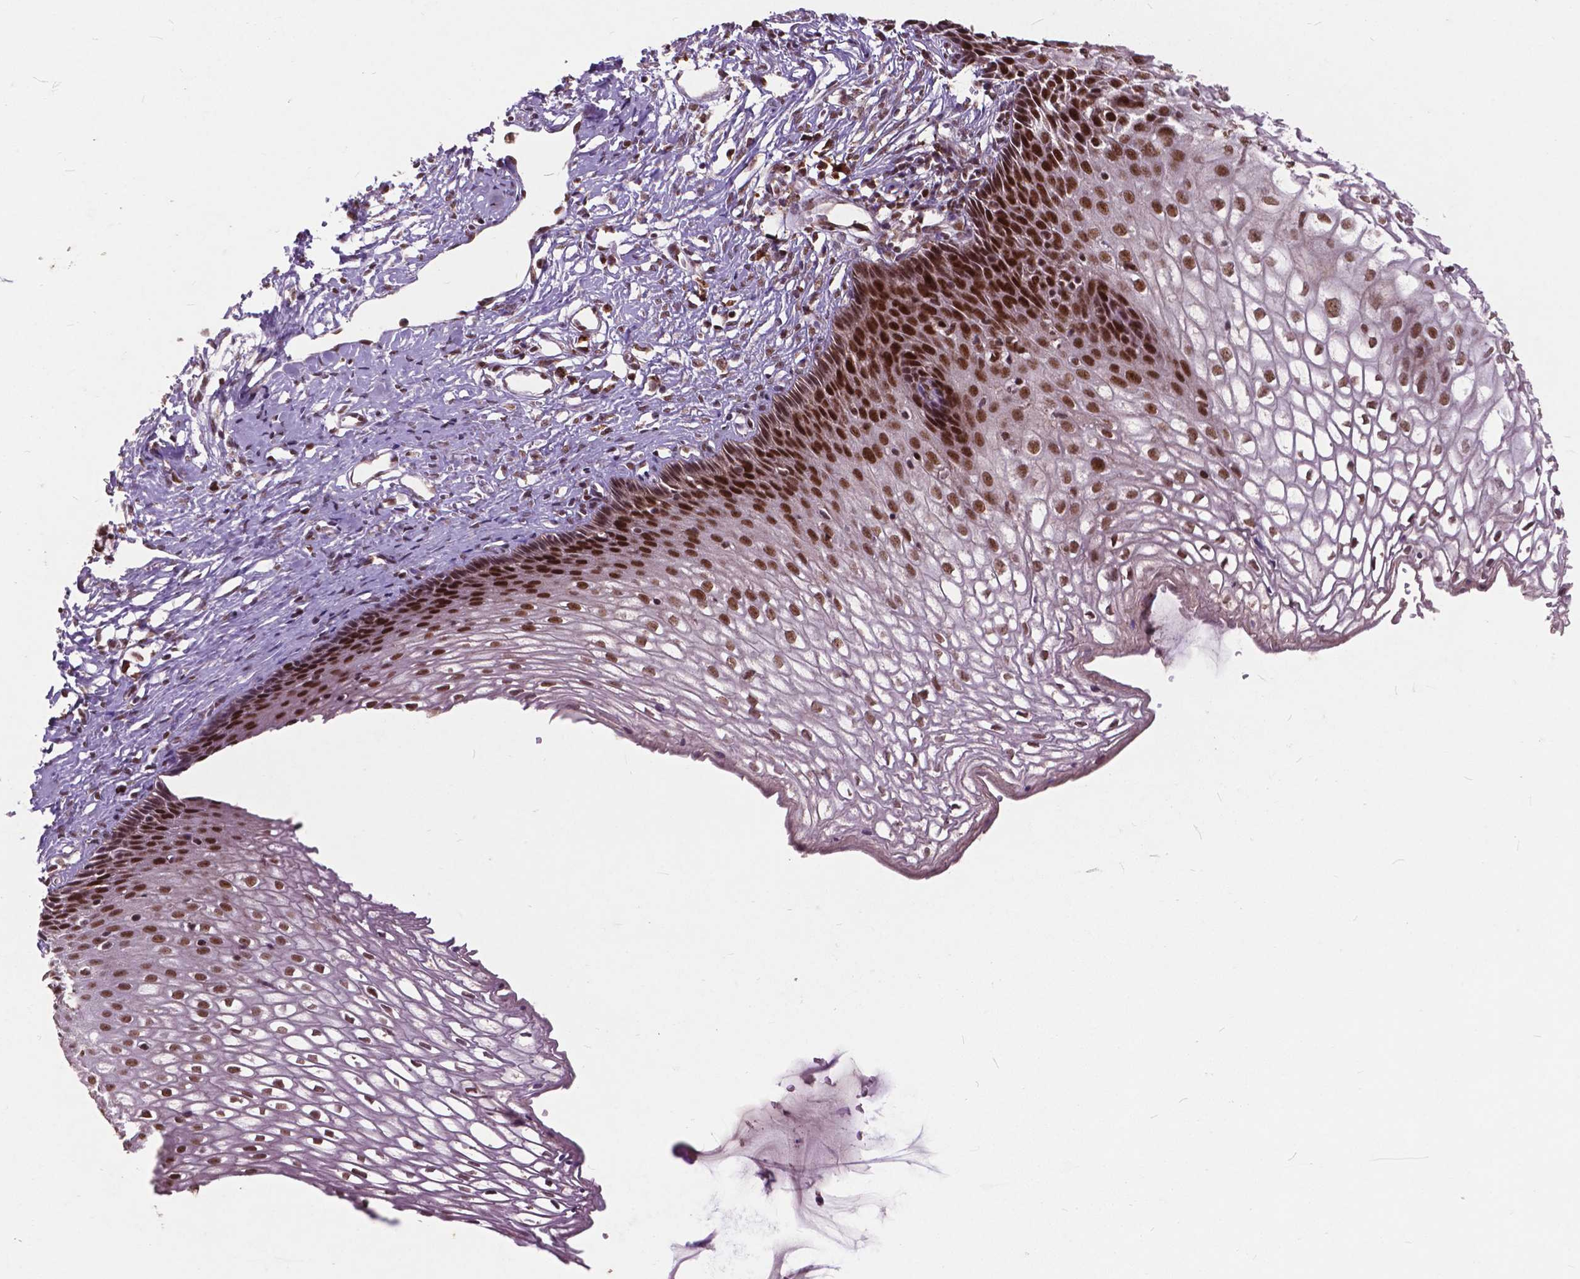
{"staining": {"intensity": "moderate", "quantity": ">75%", "location": "nuclear"}, "tissue": "cervix", "cell_type": "Glandular cells", "image_type": "normal", "snomed": [{"axis": "morphology", "description": "Normal tissue, NOS"}, {"axis": "topography", "description": "Cervix"}], "caption": "High-power microscopy captured an immunohistochemistry (IHC) histopathology image of benign cervix, revealing moderate nuclear staining in about >75% of glandular cells. (DAB IHC, brown staining for protein, blue staining for nuclei).", "gene": "MSH2", "patient": {"sex": "female", "age": 40}}